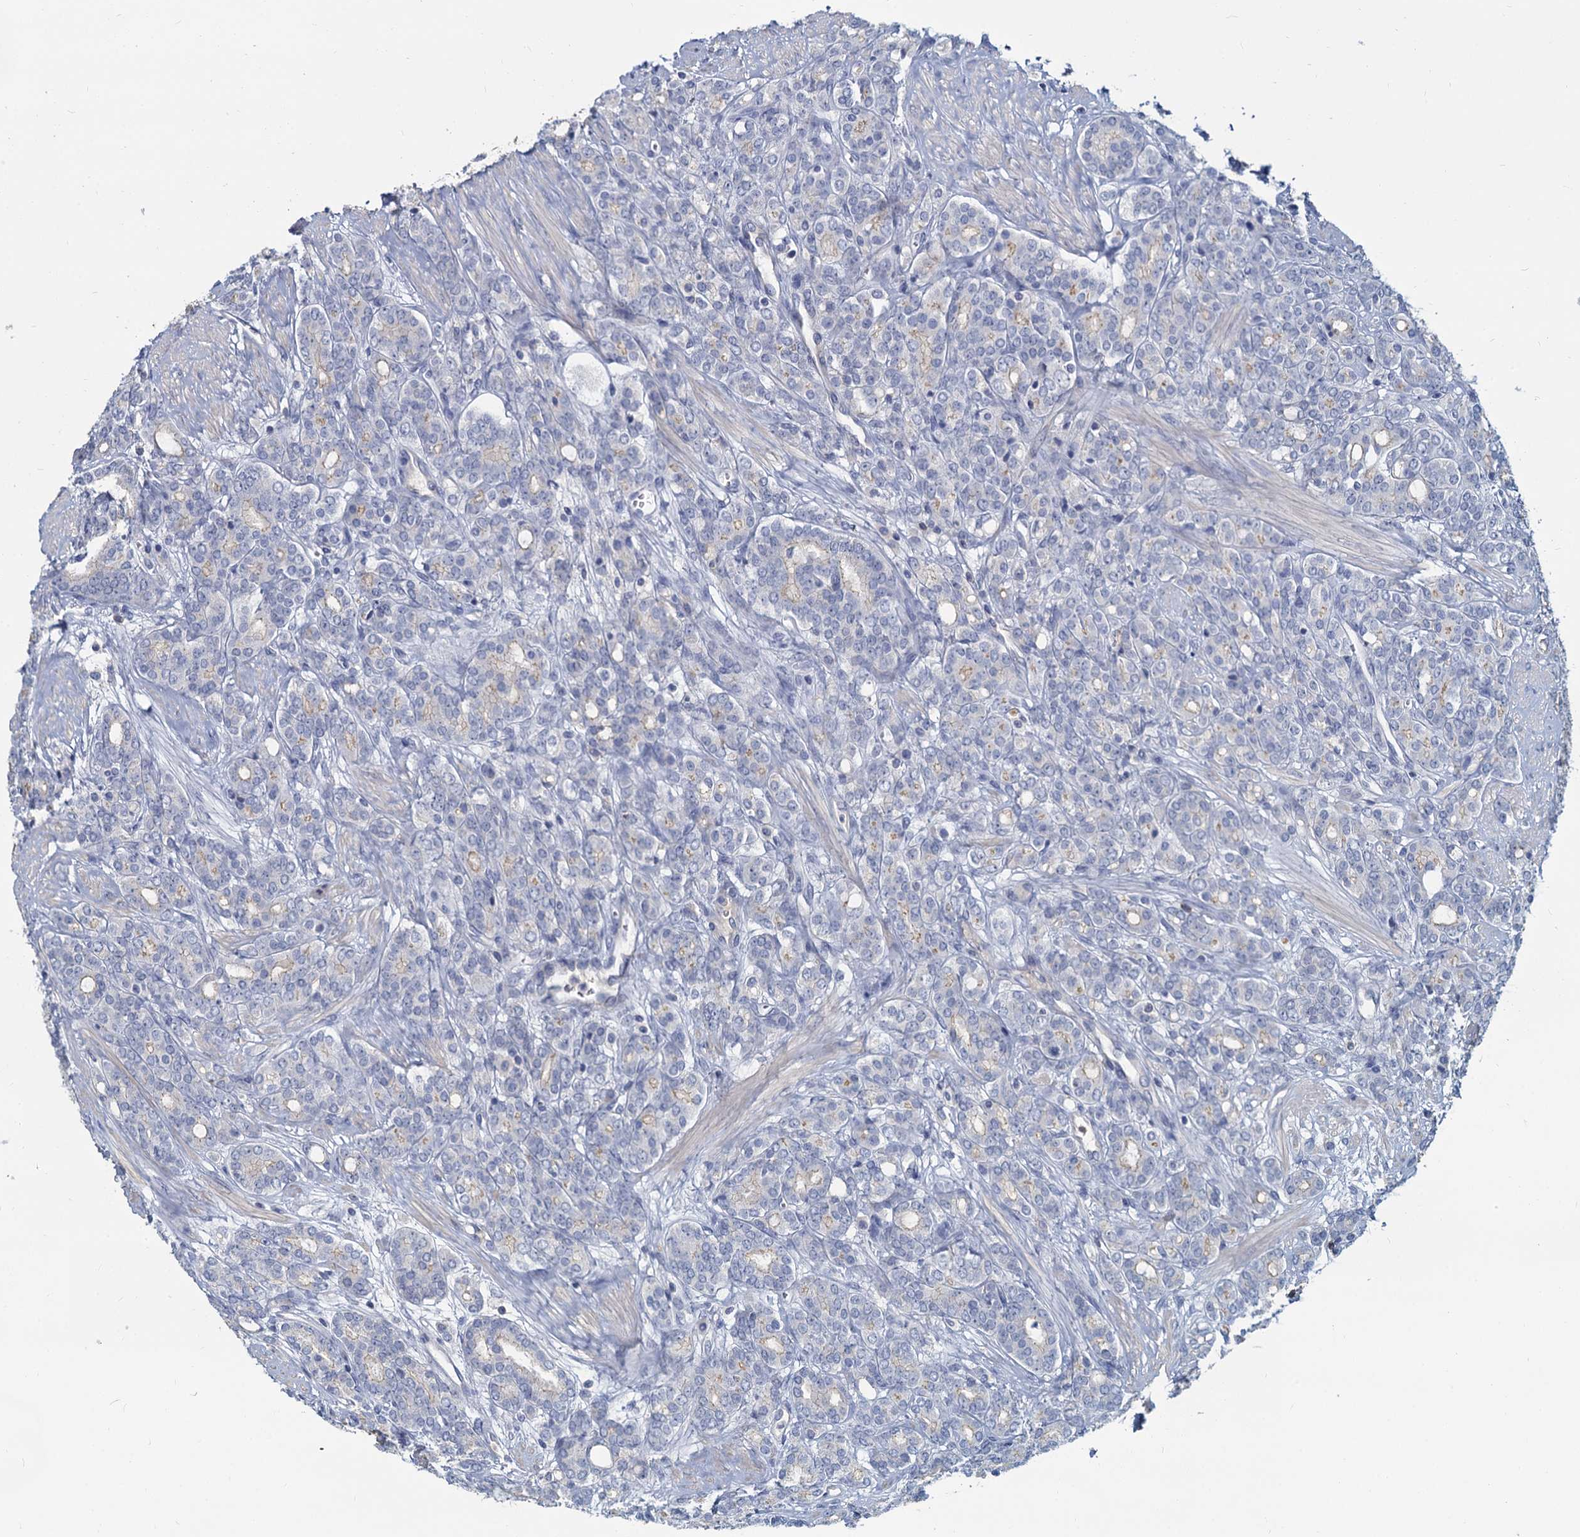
{"staining": {"intensity": "negative", "quantity": "none", "location": "none"}, "tissue": "prostate cancer", "cell_type": "Tumor cells", "image_type": "cancer", "snomed": [{"axis": "morphology", "description": "Adenocarcinoma, High grade"}, {"axis": "topography", "description": "Prostate"}], "caption": "This micrograph is of prostate cancer stained with immunohistochemistry to label a protein in brown with the nuclei are counter-stained blue. There is no positivity in tumor cells.", "gene": "ACSM3", "patient": {"sex": "male", "age": 62}}